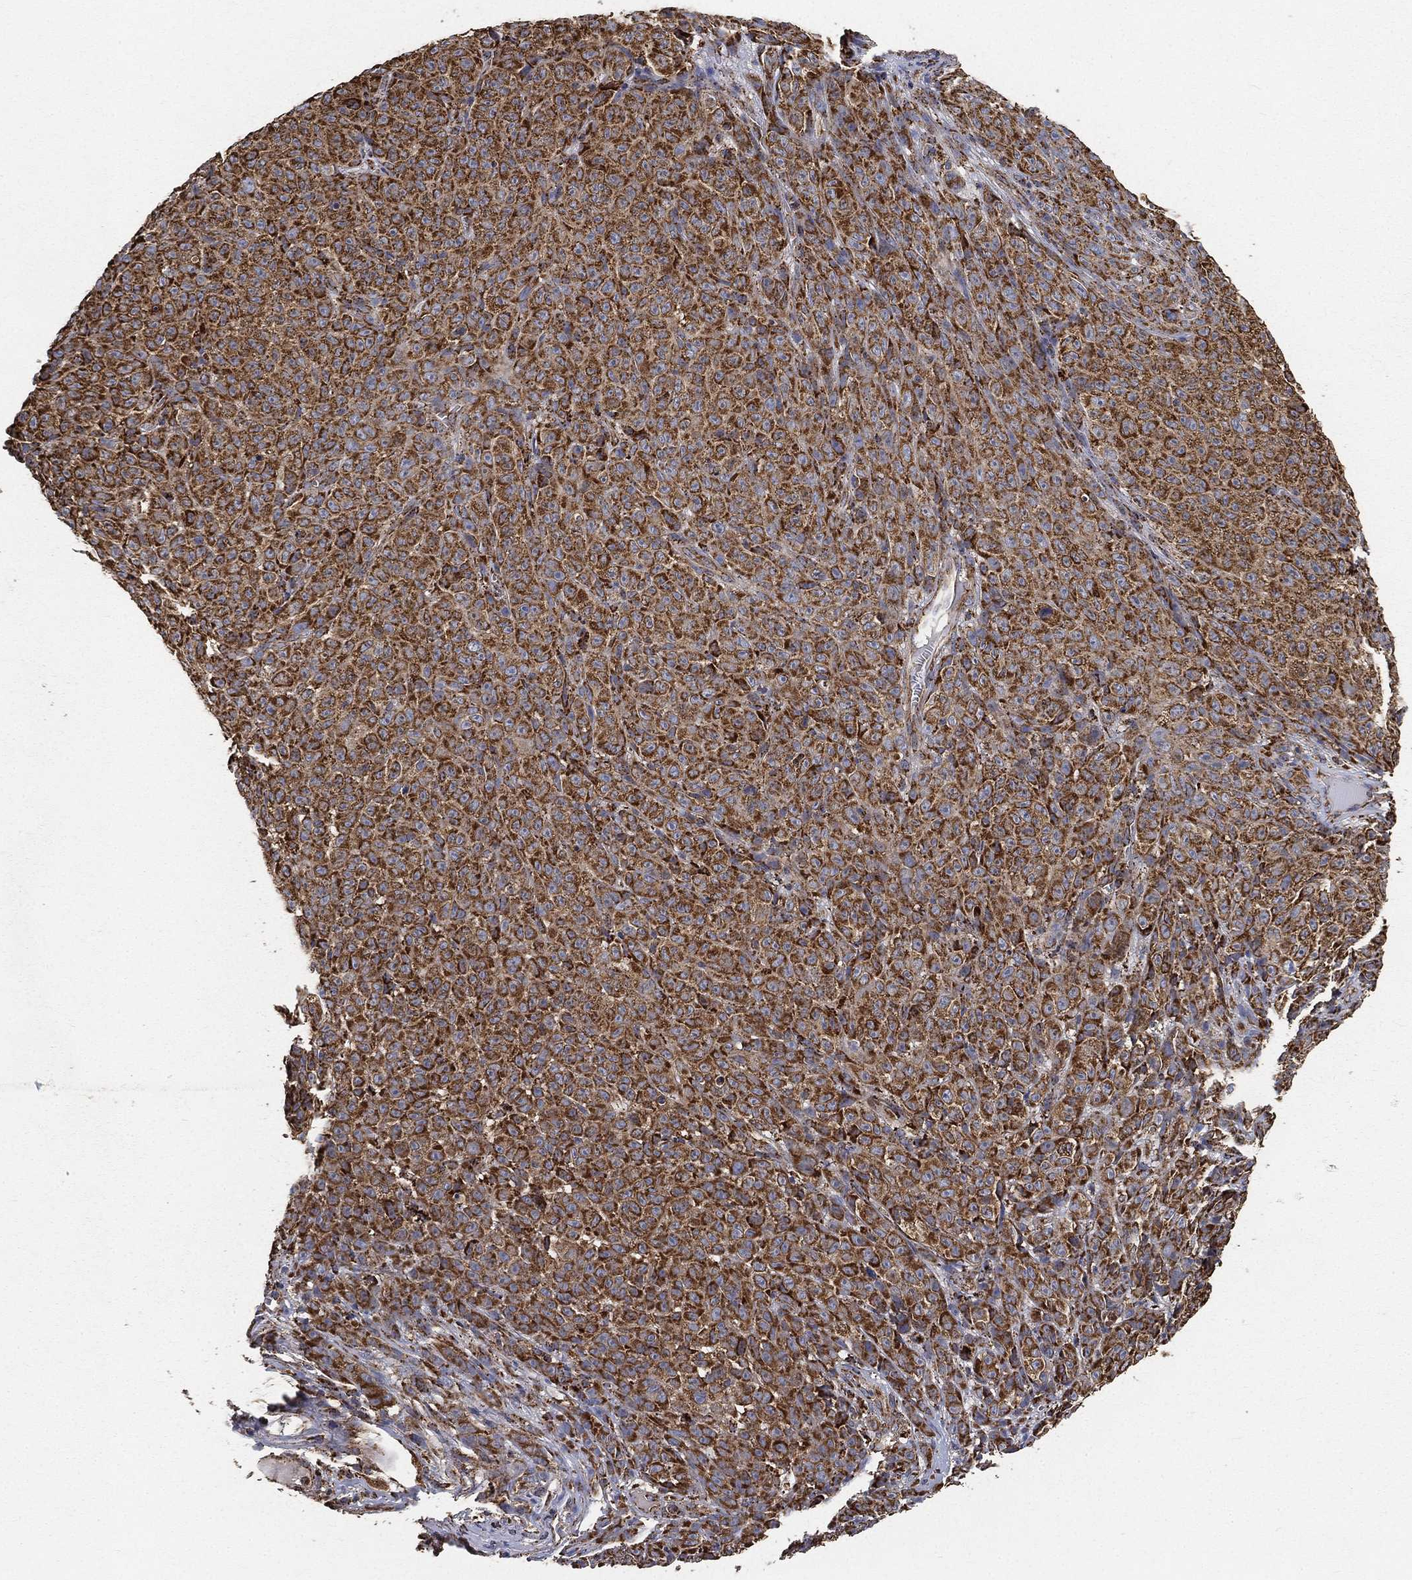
{"staining": {"intensity": "strong", "quantity": ">75%", "location": "cytoplasmic/membranous"}, "tissue": "melanoma", "cell_type": "Tumor cells", "image_type": "cancer", "snomed": [{"axis": "morphology", "description": "Malignant melanoma, NOS"}, {"axis": "topography", "description": "Skin"}], "caption": "Human malignant melanoma stained for a protein (brown) exhibits strong cytoplasmic/membranous positive staining in approximately >75% of tumor cells.", "gene": "SLC38A7", "patient": {"sex": "female", "age": 82}}